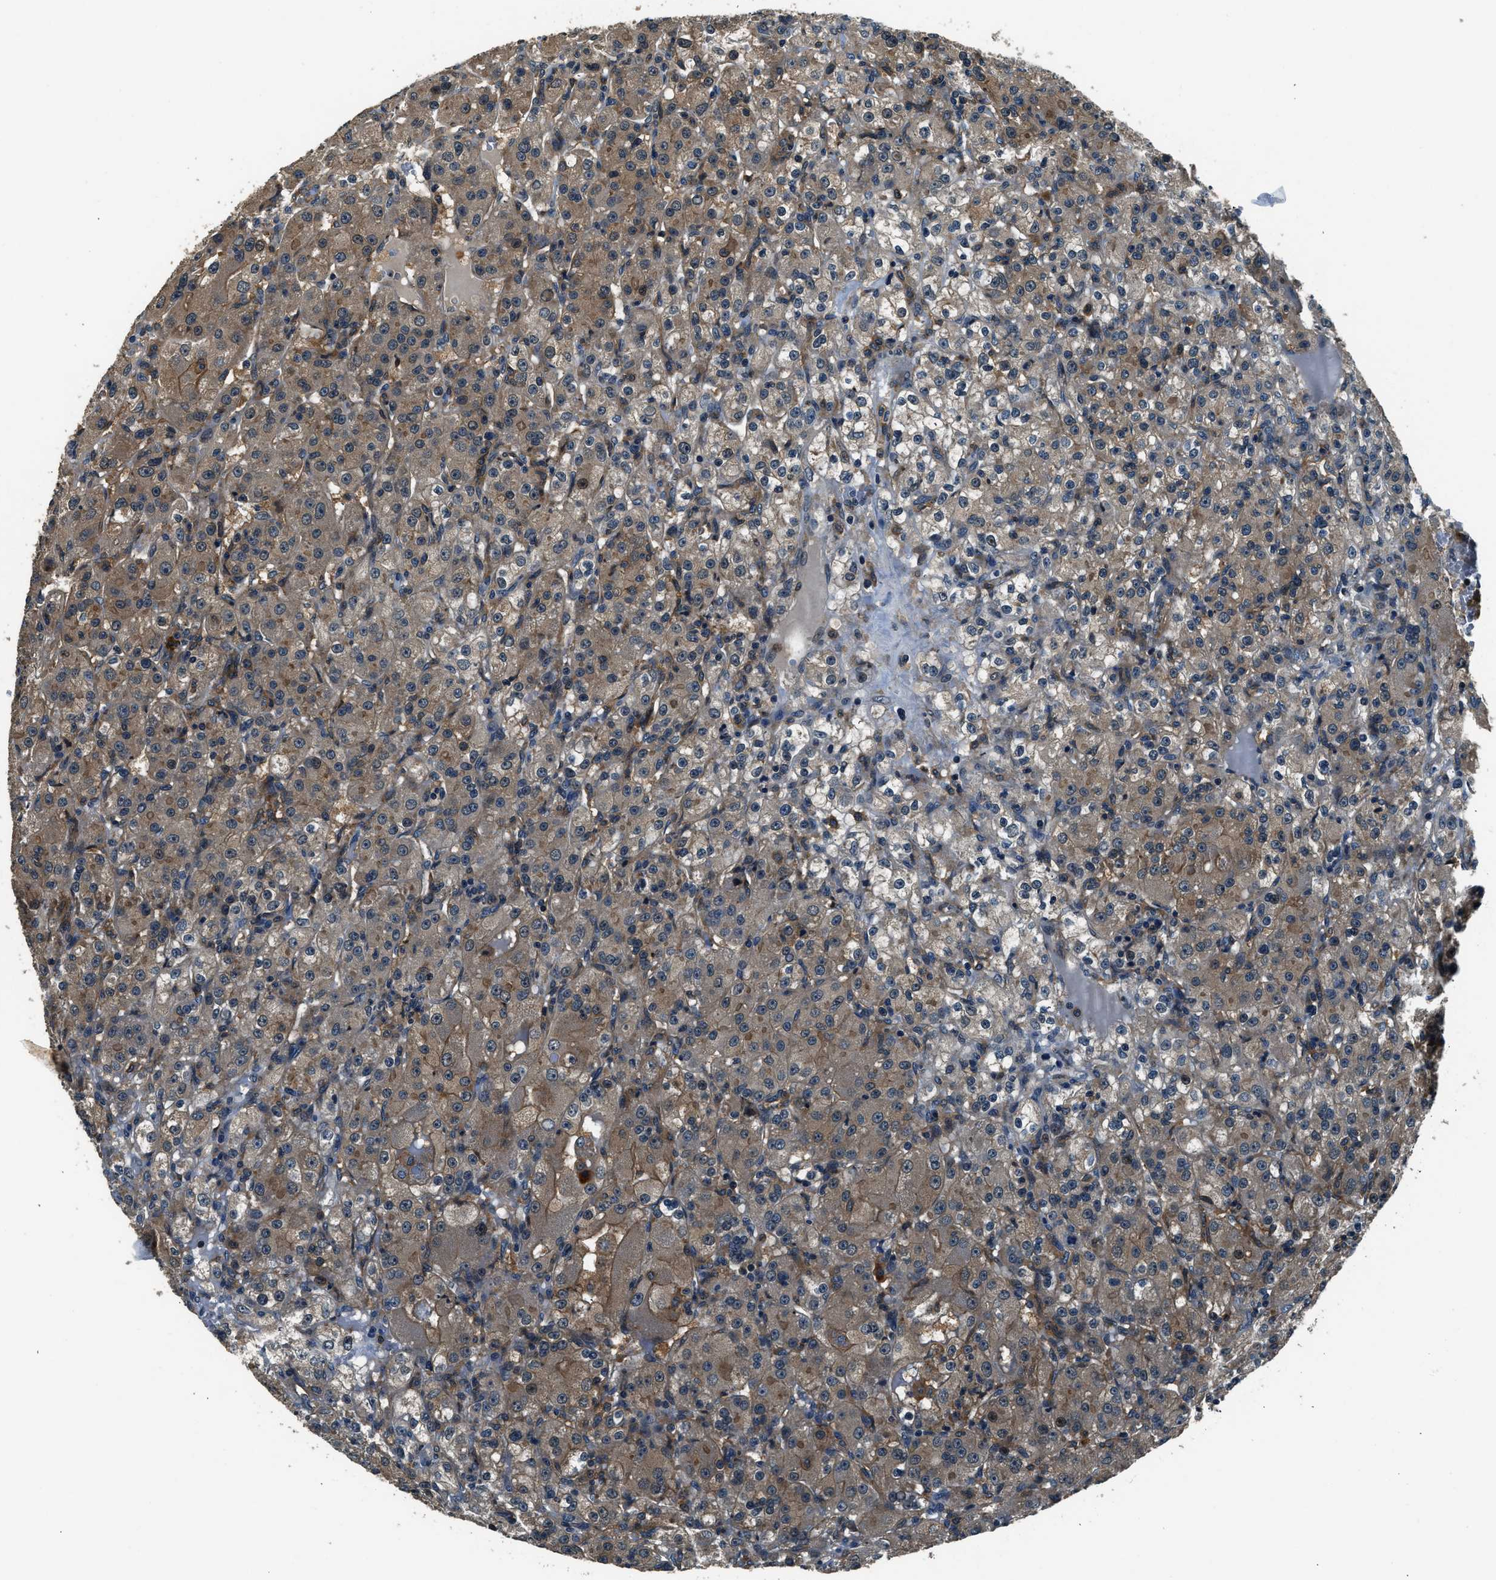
{"staining": {"intensity": "moderate", "quantity": ">75%", "location": "cytoplasmic/membranous,nuclear"}, "tissue": "renal cancer", "cell_type": "Tumor cells", "image_type": "cancer", "snomed": [{"axis": "morphology", "description": "Normal tissue, NOS"}, {"axis": "morphology", "description": "Adenocarcinoma, NOS"}, {"axis": "topography", "description": "Kidney"}], "caption": "About >75% of tumor cells in human renal cancer (adenocarcinoma) reveal moderate cytoplasmic/membranous and nuclear protein expression as visualized by brown immunohistochemical staining.", "gene": "ARHGEF11", "patient": {"sex": "male", "age": 61}}